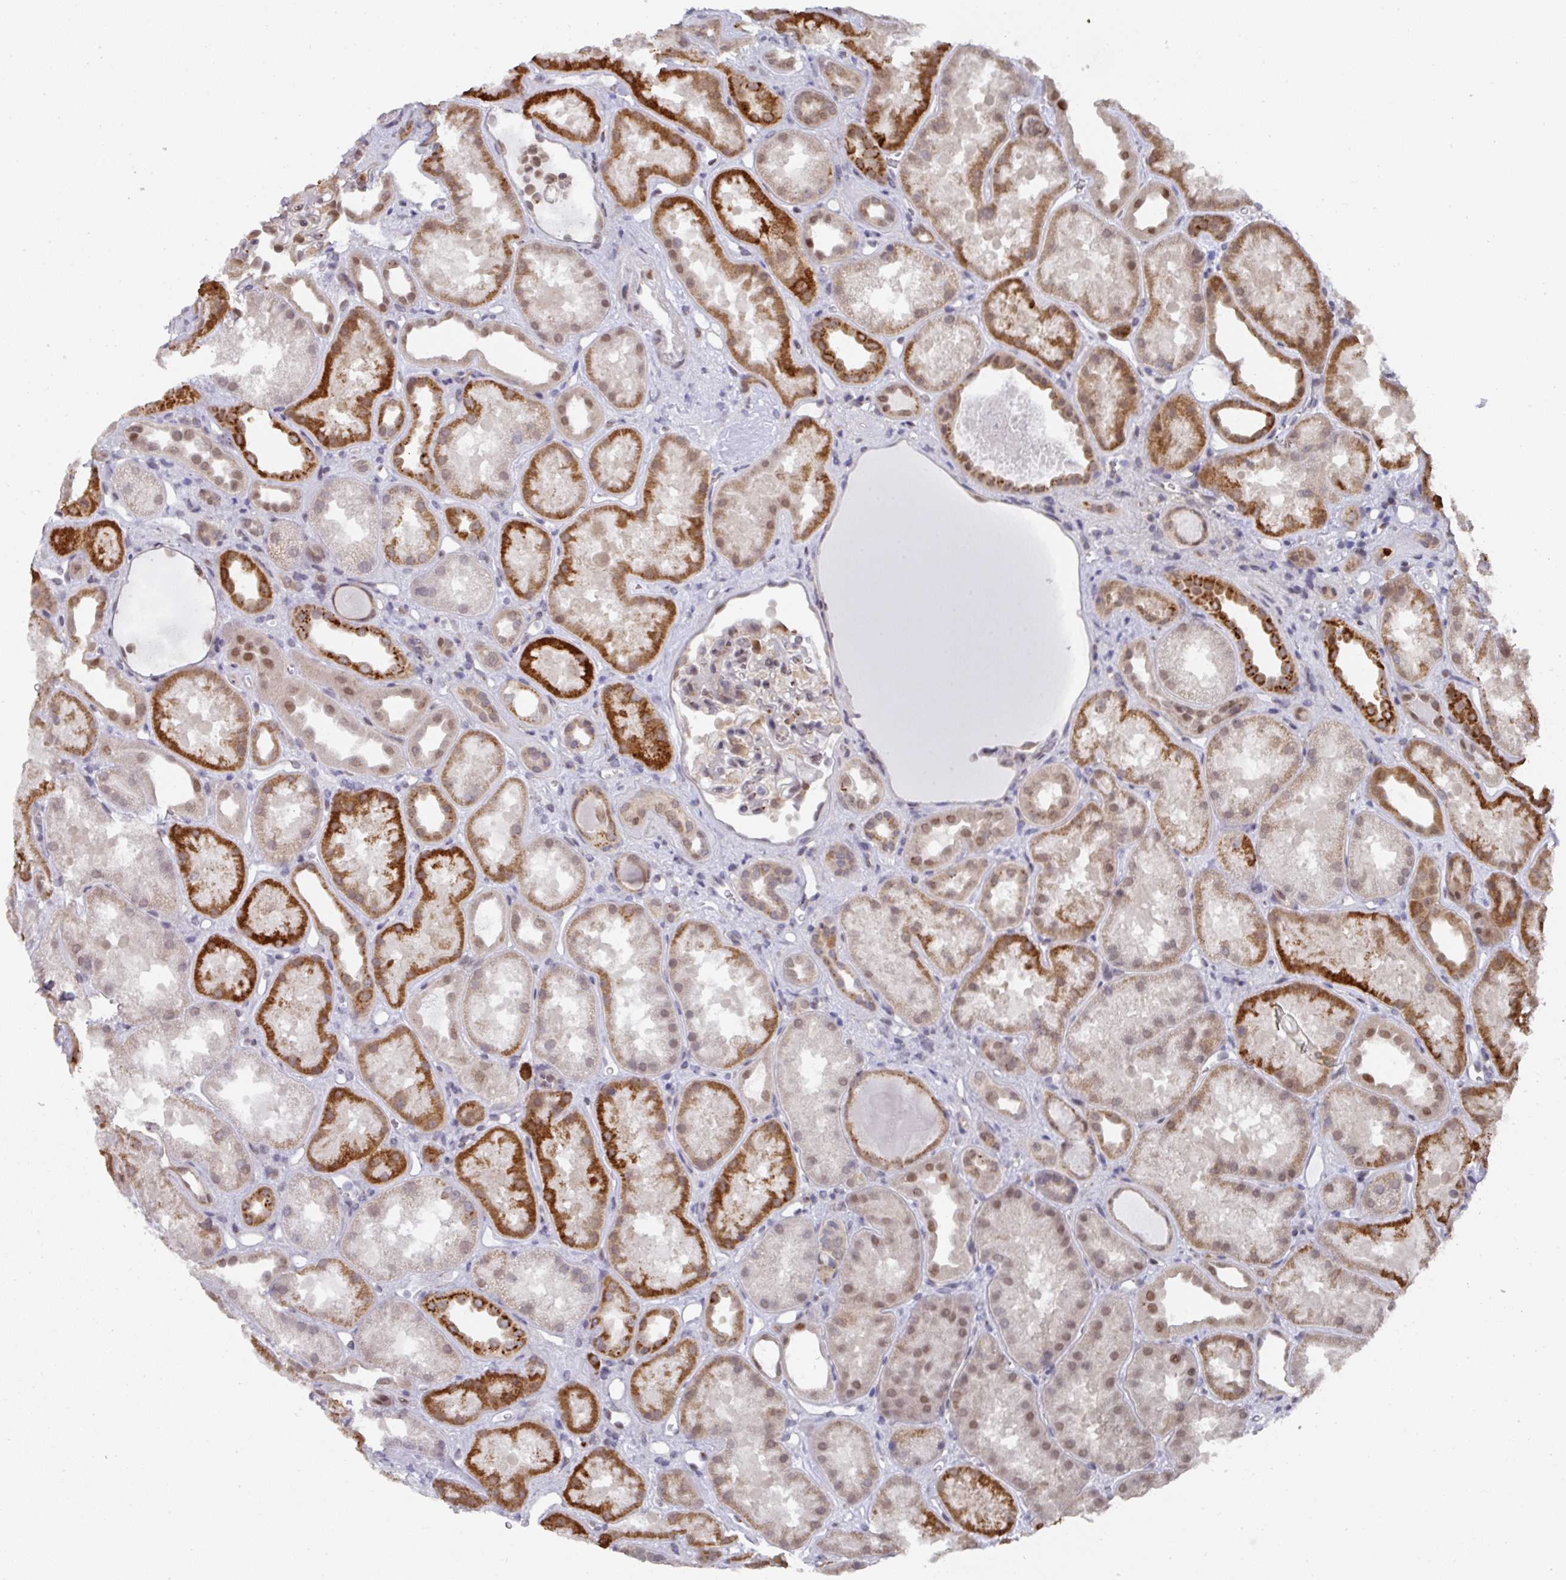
{"staining": {"intensity": "moderate", "quantity": "<25%", "location": "cytoplasmic/membranous,nuclear"}, "tissue": "kidney", "cell_type": "Cells in glomeruli", "image_type": "normal", "snomed": [{"axis": "morphology", "description": "Normal tissue, NOS"}, {"axis": "topography", "description": "Kidney"}], "caption": "Approximately <25% of cells in glomeruli in normal human kidney exhibit moderate cytoplasmic/membranous,nuclear protein positivity as visualized by brown immunohistochemical staining.", "gene": "C18orf25", "patient": {"sex": "male", "age": 61}}